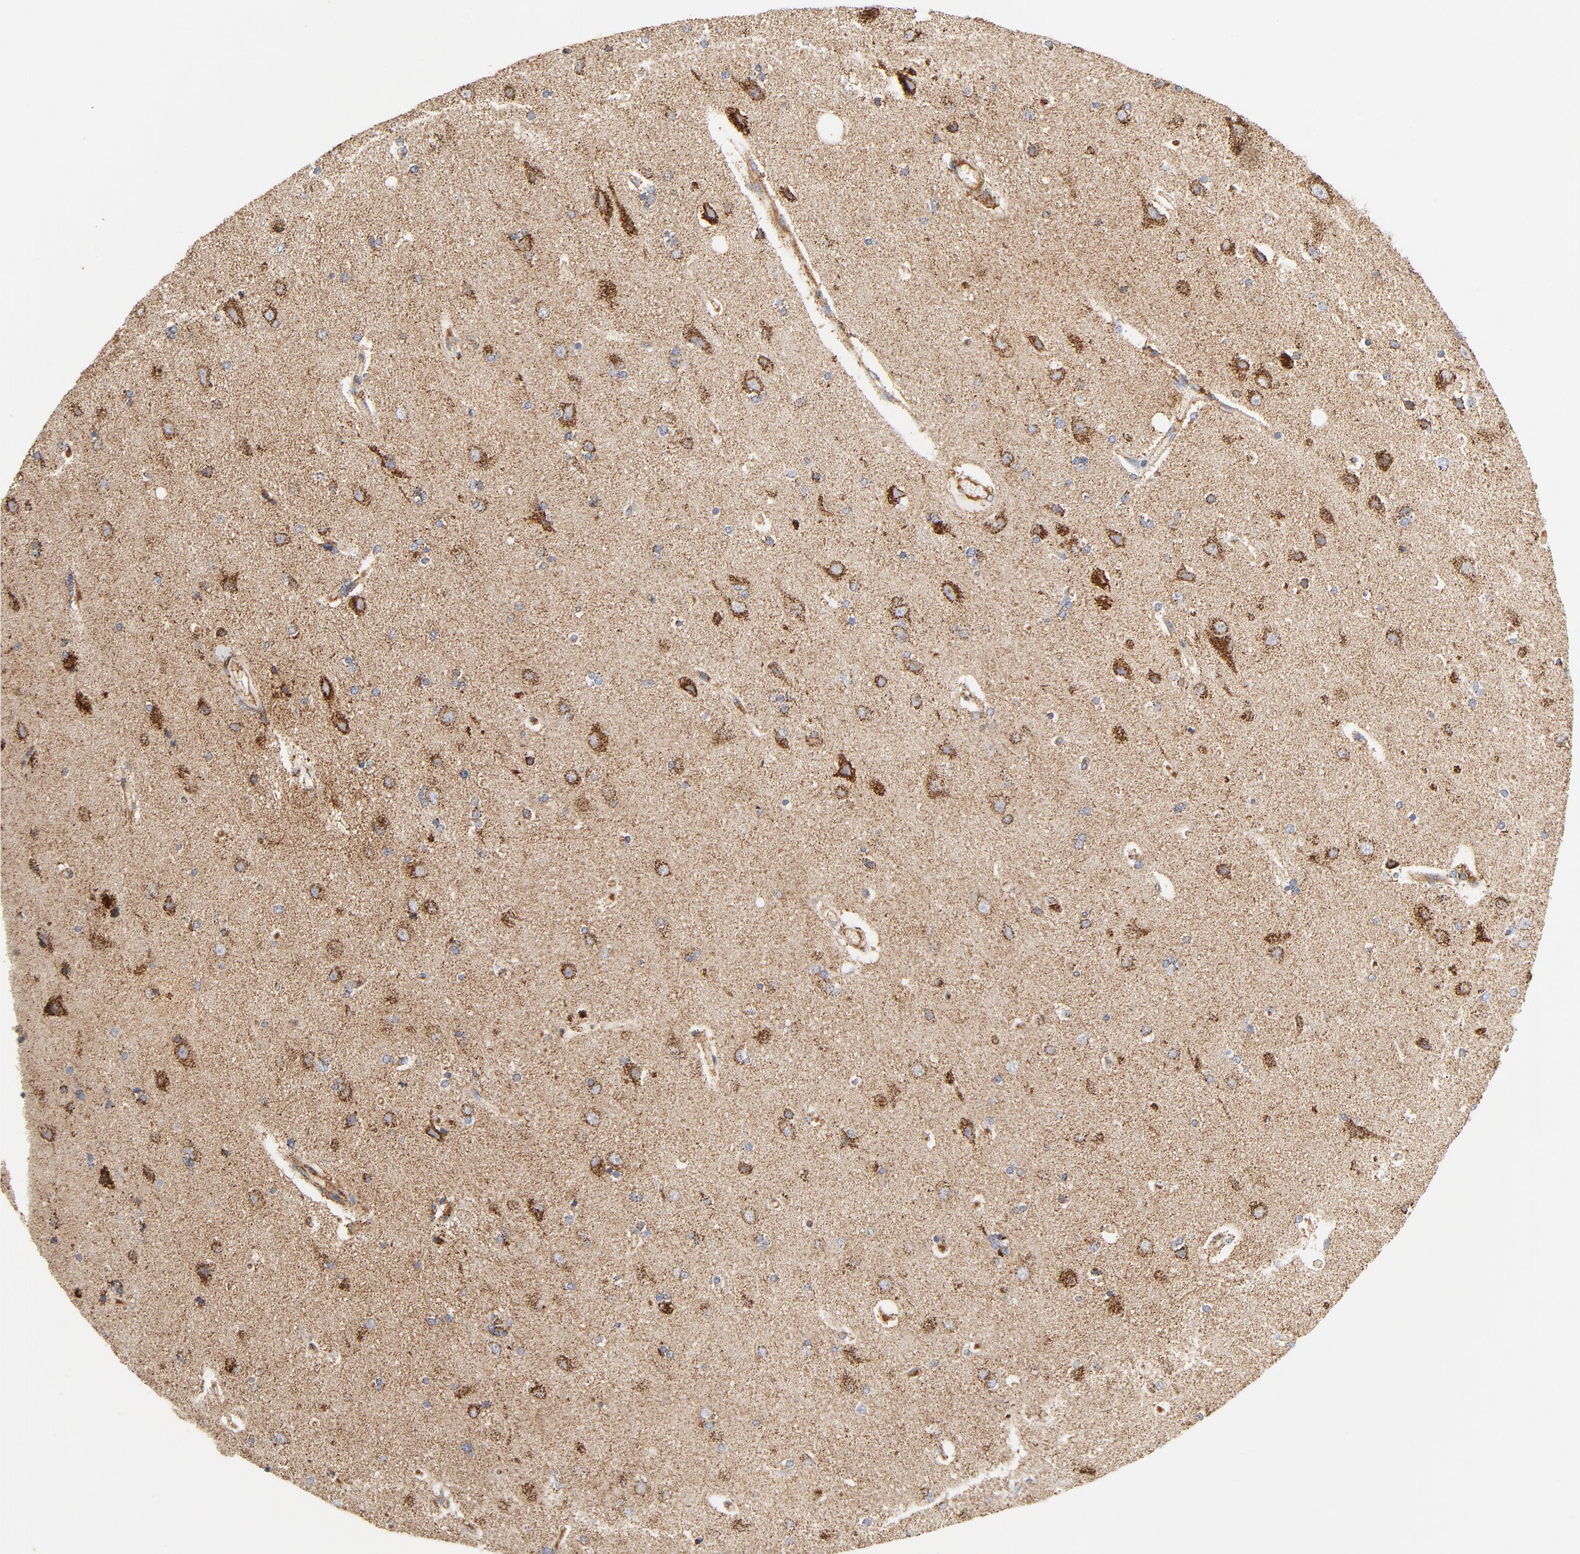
{"staining": {"intensity": "moderate", "quantity": ">75%", "location": "cytoplasmic/membranous"}, "tissue": "cerebral cortex", "cell_type": "Endothelial cells", "image_type": "normal", "snomed": [{"axis": "morphology", "description": "Normal tissue, NOS"}, {"axis": "topography", "description": "Cerebral cortex"}], "caption": "High-magnification brightfield microscopy of unremarkable cerebral cortex stained with DAB (brown) and counterstained with hematoxylin (blue). endothelial cells exhibit moderate cytoplasmic/membranous positivity is identified in about>75% of cells. The staining was performed using DAB, with brown indicating positive protein expression. Nuclei are stained blue with hematoxylin.", "gene": "PCNX4", "patient": {"sex": "female", "age": 54}}